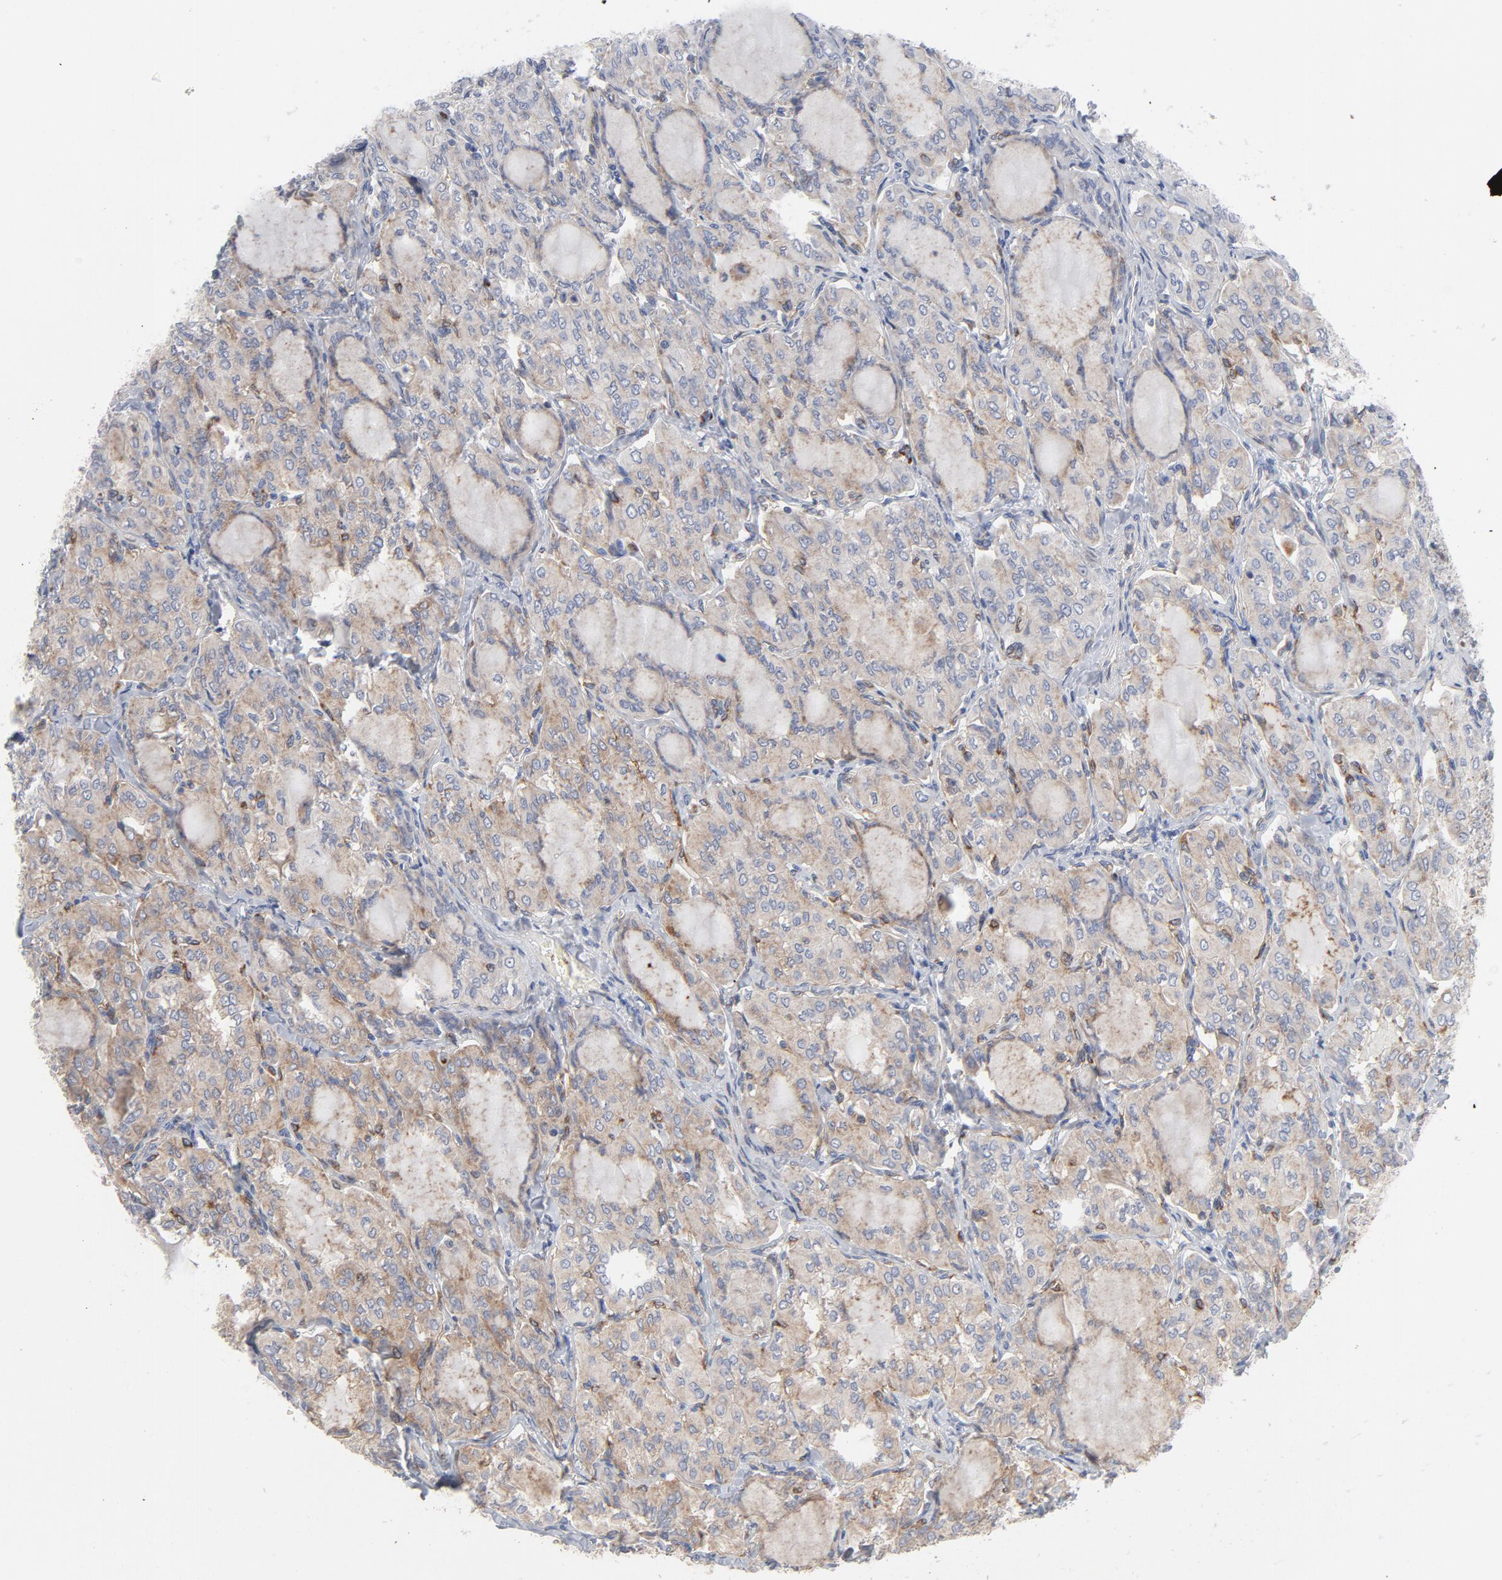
{"staining": {"intensity": "weak", "quantity": ">75%", "location": "cytoplasmic/membranous"}, "tissue": "thyroid cancer", "cell_type": "Tumor cells", "image_type": "cancer", "snomed": [{"axis": "morphology", "description": "Papillary adenocarcinoma, NOS"}, {"axis": "topography", "description": "Thyroid gland"}], "caption": "A photomicrograph of human thyroid papillary adenocarcinoma stained for a protein shows weak cytoplasmic/membranous brown staining in tumor cells.", "gene": "OXA1L", "patient": {"sex": "male", "age": 20}}